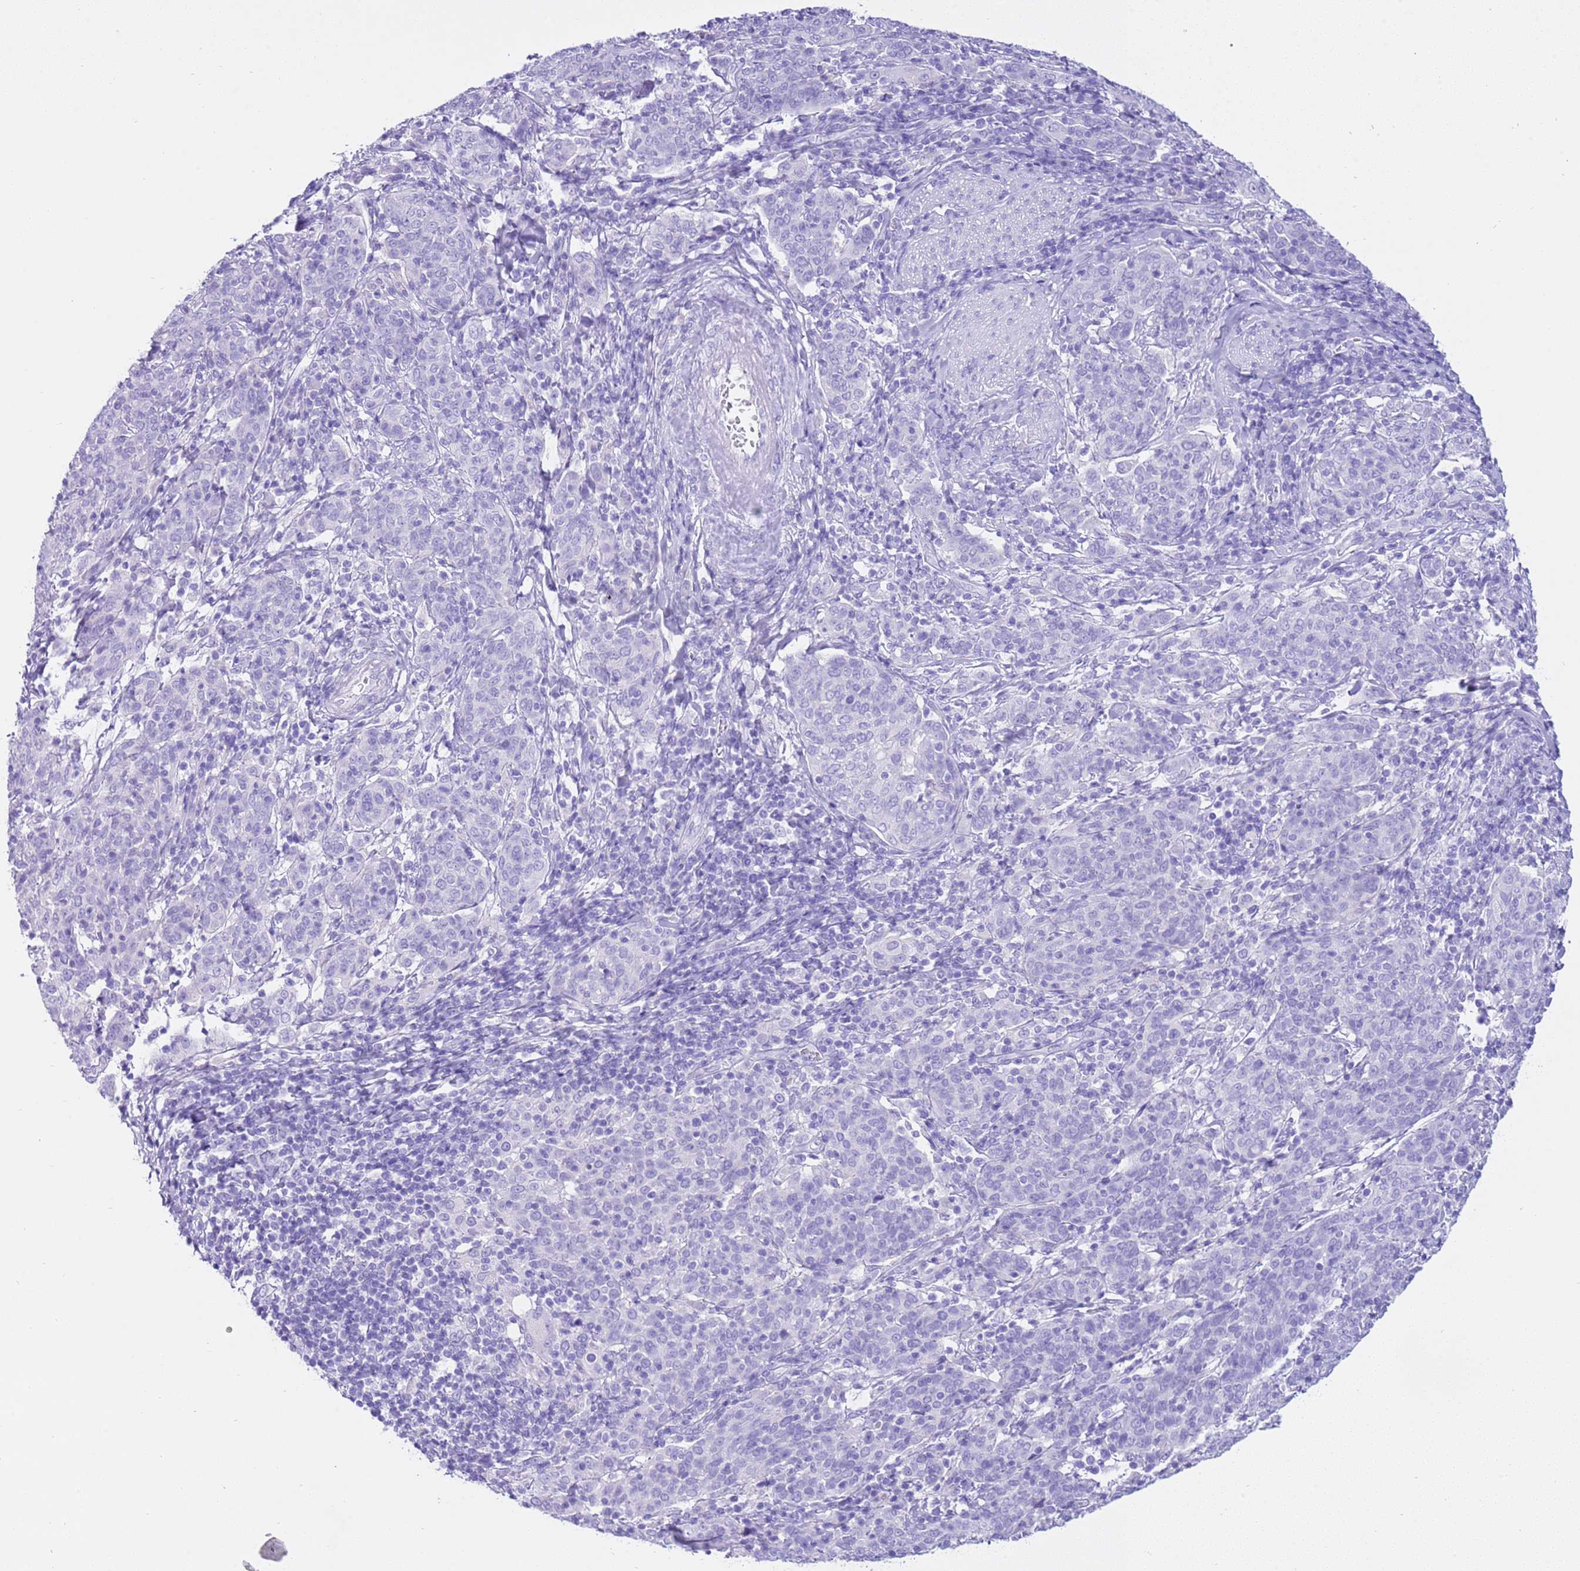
{"staining": {"intensity": "negative", "quantity": "none", "location": "none"}, "tissue": "cervical cancer", "cell_type": "Tumor cells", "image_type": "cancer", "snomed": [{"axis": "morphology", "description": "Squamous cell carcinoma, NOS"}, {"axis": "topography", "description": "Cervix"}], "caption": "The immunohistochemistry (IHC) histopathology image has no significant expression in tumor cells of cervical cancer (squamous cell carcinoma) tissue.", "gene": "CPB1", "patient": {"sex": "female", "age": 67}}